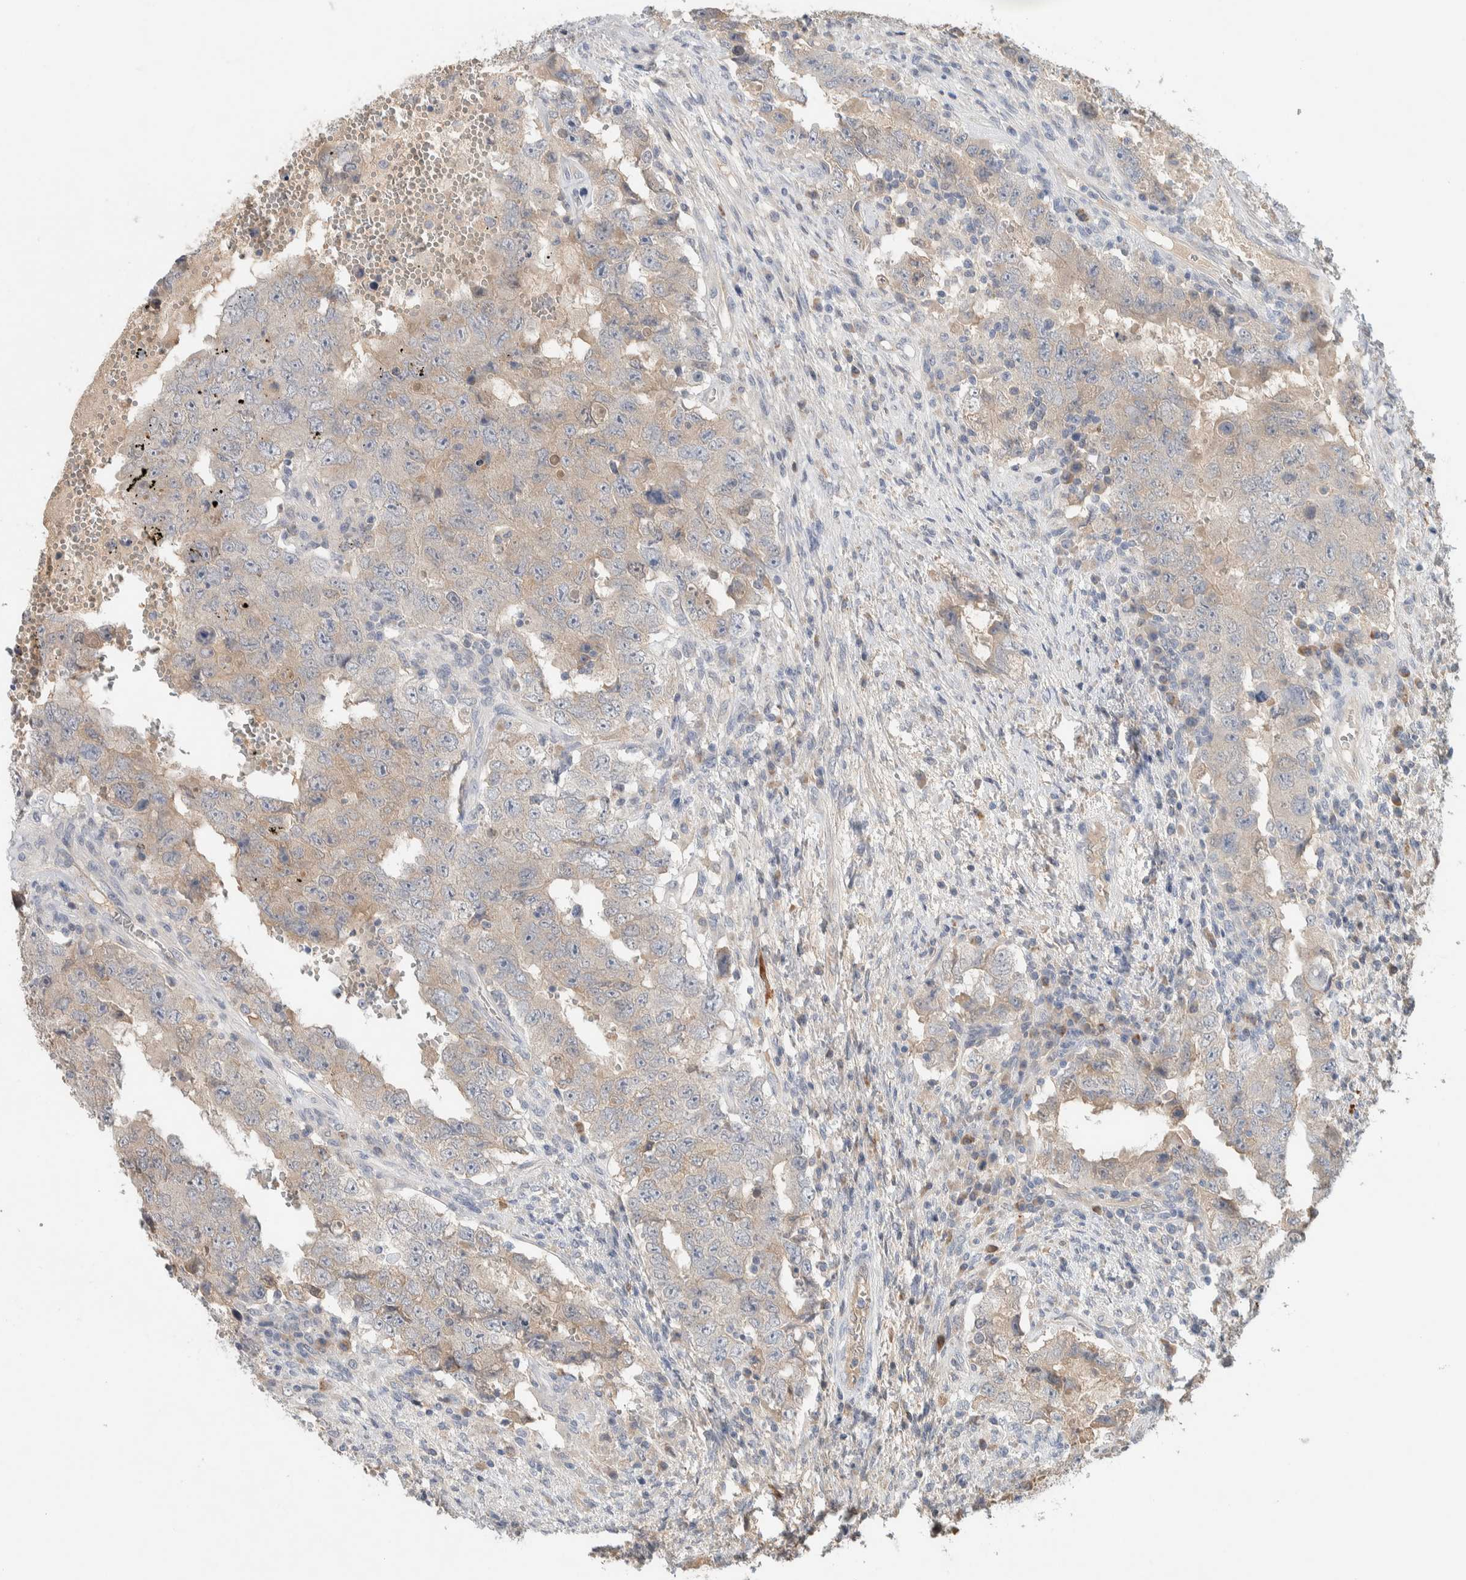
{"staining": {"intensity": "weak", "quantity": "<25%", "location": "cytoplasmic/membranous"}, "tissue": "testis cancer", "cell_type": "Tumor cells", "image_type": "cancer", "snomed": [{"axis": "morphology", "description": "Carcinoma, Embryonal, NOS"}, {"axis": "topography", "description": "Testis"}], "caption": "DAB immunohistochemical staining of human testis cancer exhibits no significant staining in tumor cells. (Brightfield microscopy of DAB IHC at high magnification).", "gene": "DEPTOR", "patient": {"sex": "male", "age": 26}}